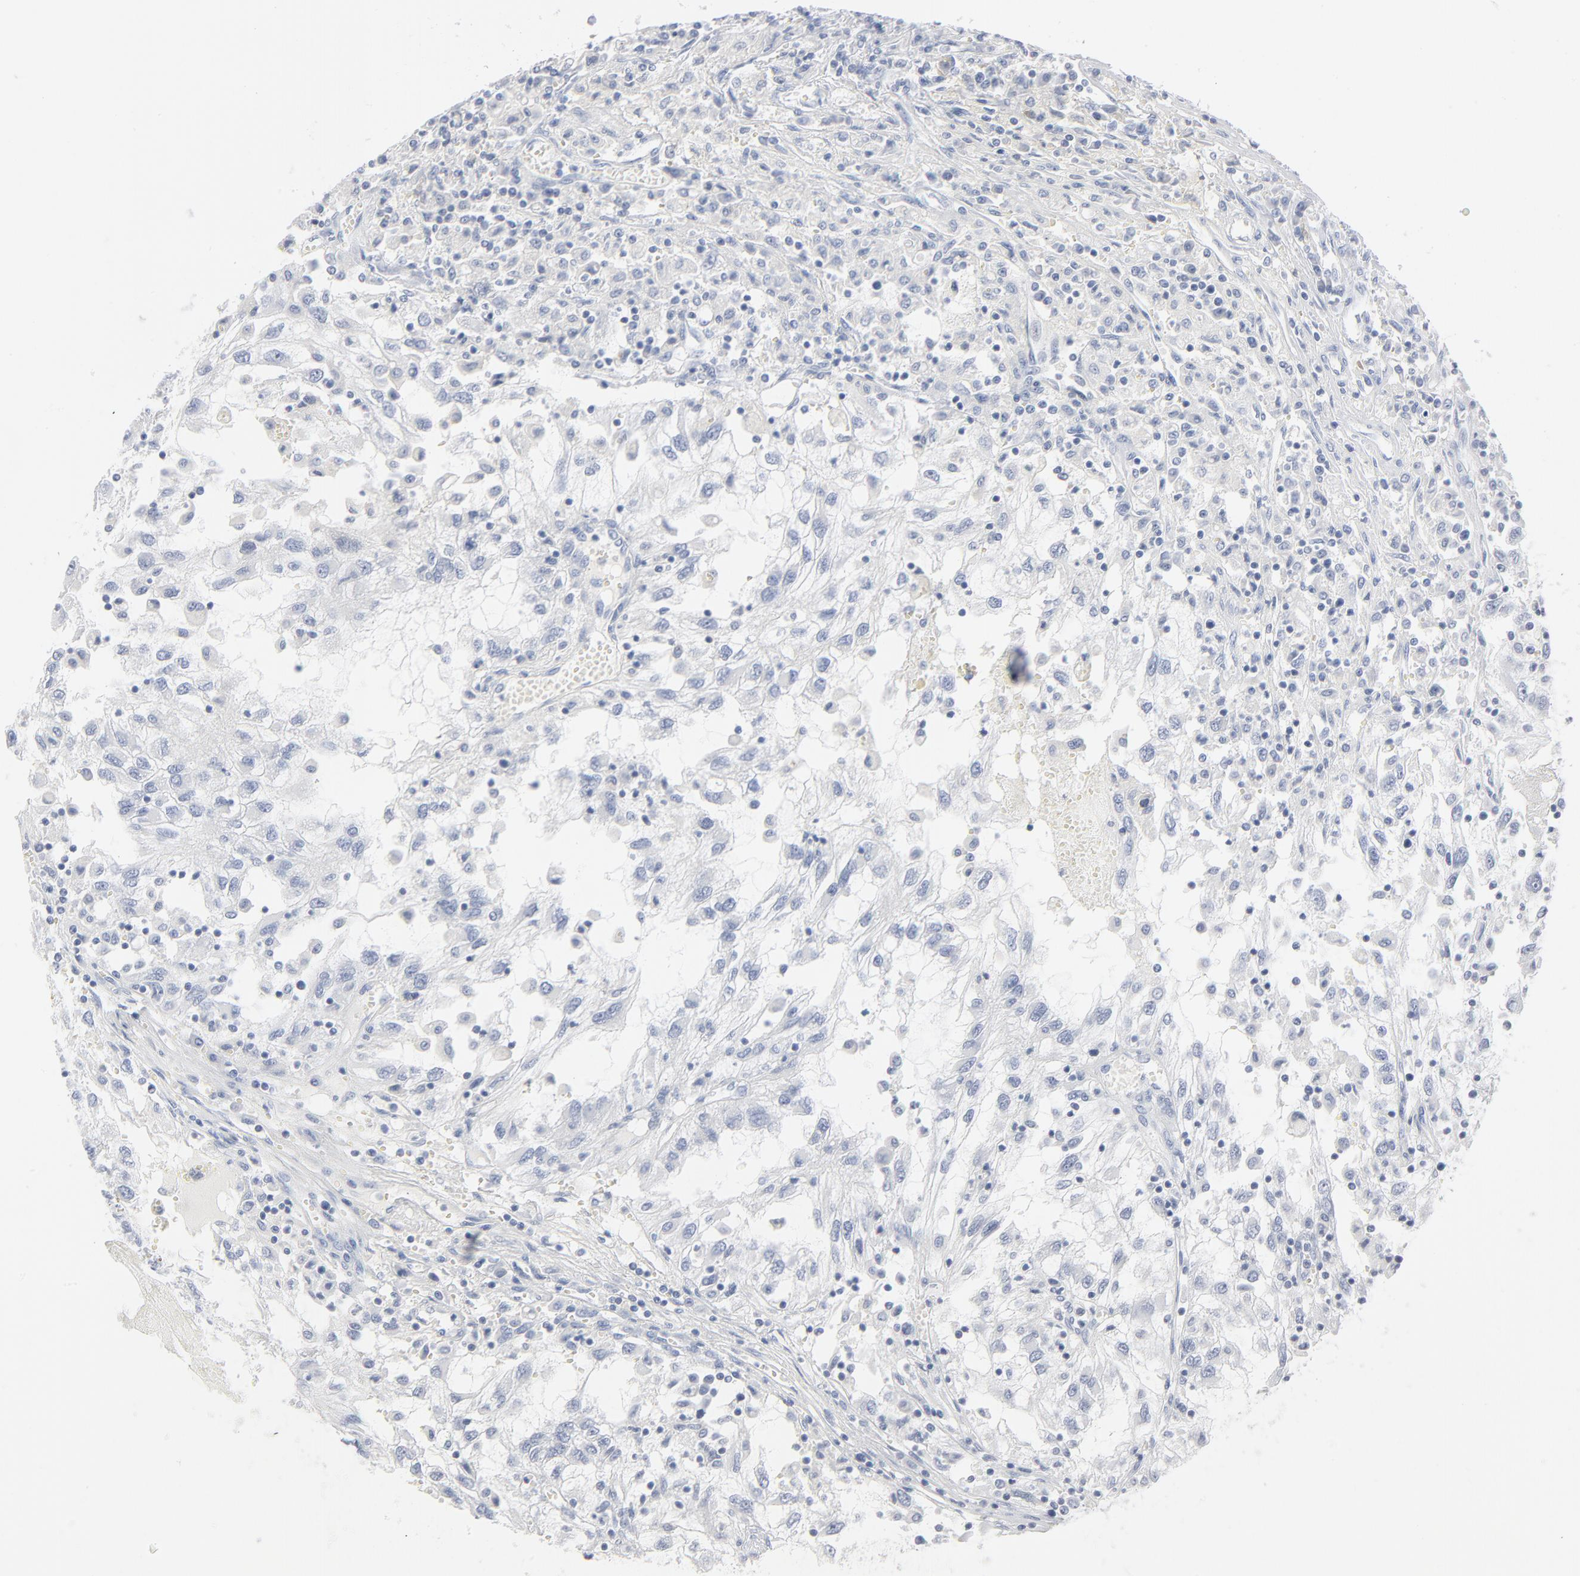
{"staining": {"intensity": "negative", "quantity": "none", "location": "none"}, "tissue": "renal cancer", "cell_type": "Tumor cells", "image_type": "cancer", "snomed": [{"axis": "morphology", "description": "Normal tissue, NOS"}, {"axis": "morphology", "description": "Adenocarcinoma, NOS"}, {"axis": "topography", "description": "Kidney"}], "caption": "Immunohistochemical staining of adenocarcinoma (renal) shows no significant positivity in tumor cells. (Brightfield microscopy of DAB (3,3'-diaminobenzidine) IHC at high magnification).", "gene": "PTK2B", "patient": {"sex": "male", "age": 71}}